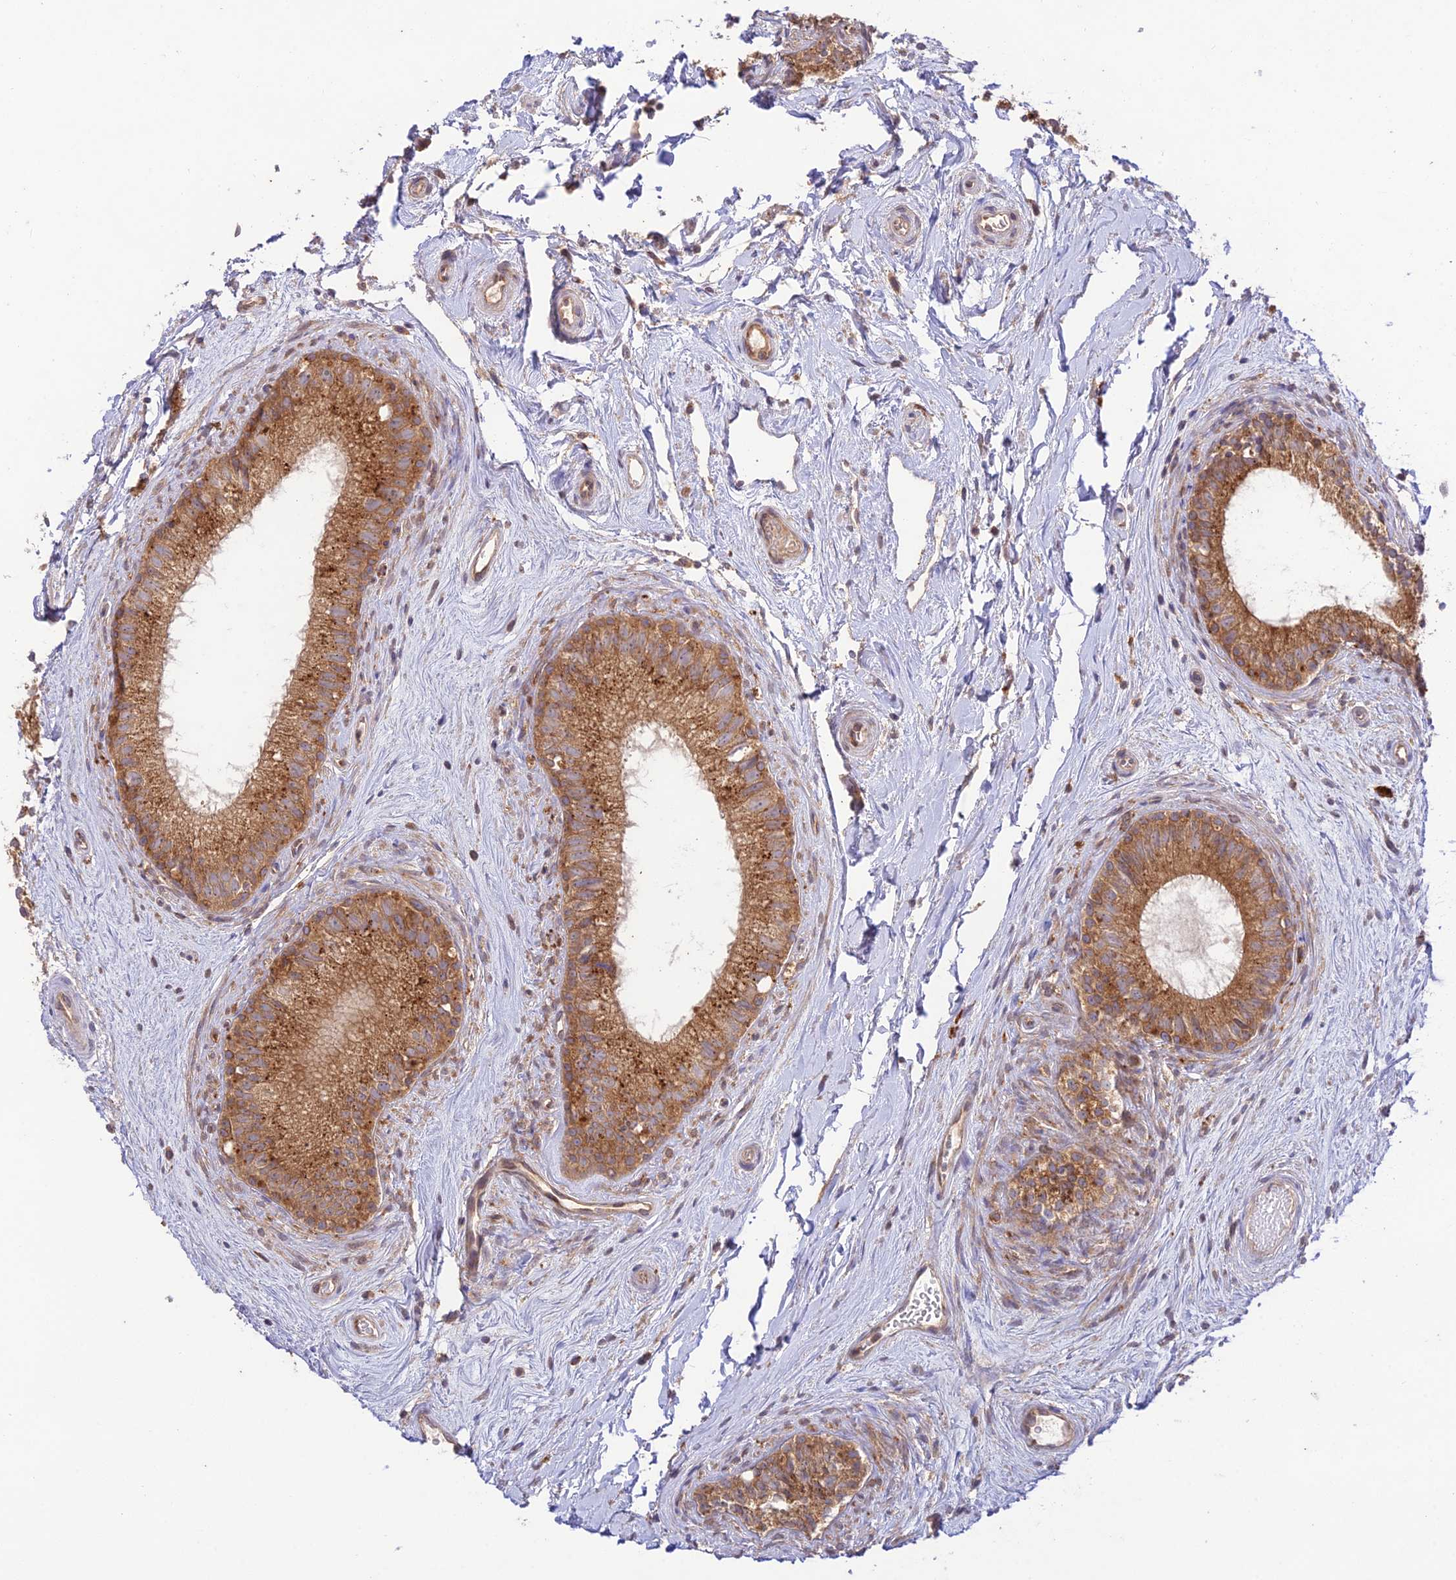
{"staining": {"intensity": "moderate", "quantity": ">75%", "location": "cytoplasmic/membranous"}, "tissue": "epididymis", "cell_type": "Glandular cells", "image_type": "normal", "snomed": [{"axis": "morphology", "description": "Normal tissue, NOS"}, {"axis": "topography", "description": "Epididymis"}], "caption": "An immunohistochemistry (IHC) photomicrograph of benign tissue is shown. Protein staining in brown labels moderate cytoplasmic/membranous positivity in epididymis within glandular cells.", "gene": "TMEM259", "patient": {"sex": "male", "age": 71}}